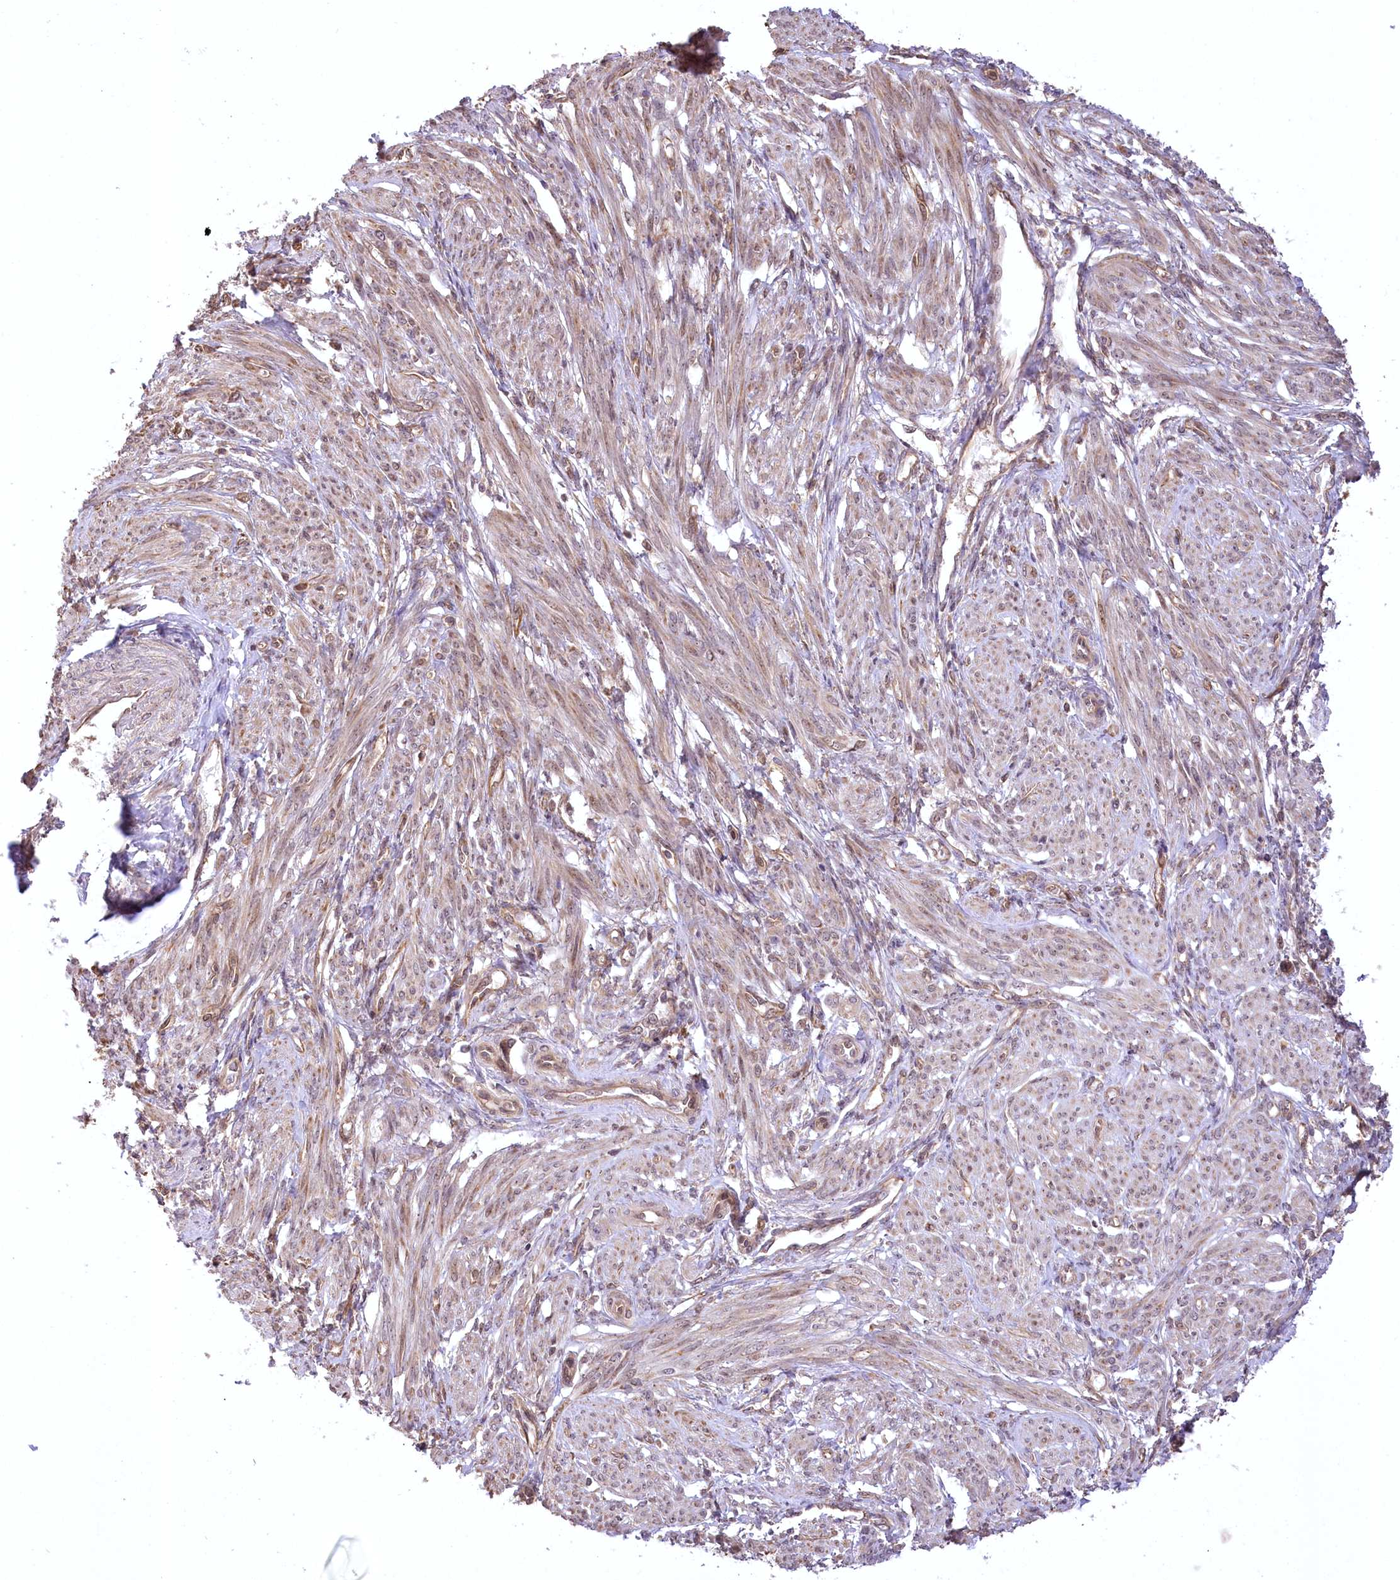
{"staining": {"intensity": "weak", "quantity": "25%-75%", "location": "cytoplasmic/membranous"}, "tissue": "smooth muscle", "cell_type": "Smooth muscle cells", "image_type": "normal", "snomed": [{"axis": "morphology", "description": "Normal tissue, NOS"}, {"axis": "topography", "description": "Smooth muscle"}], "caption": "Smooth muscle cells show low levels of weak cytoplasmic/membranous positivity in about 25%-75% of cells in normal smooth muscle.", "gene": "SERGEF", "patient": {"sex": "female", "age": 39}}